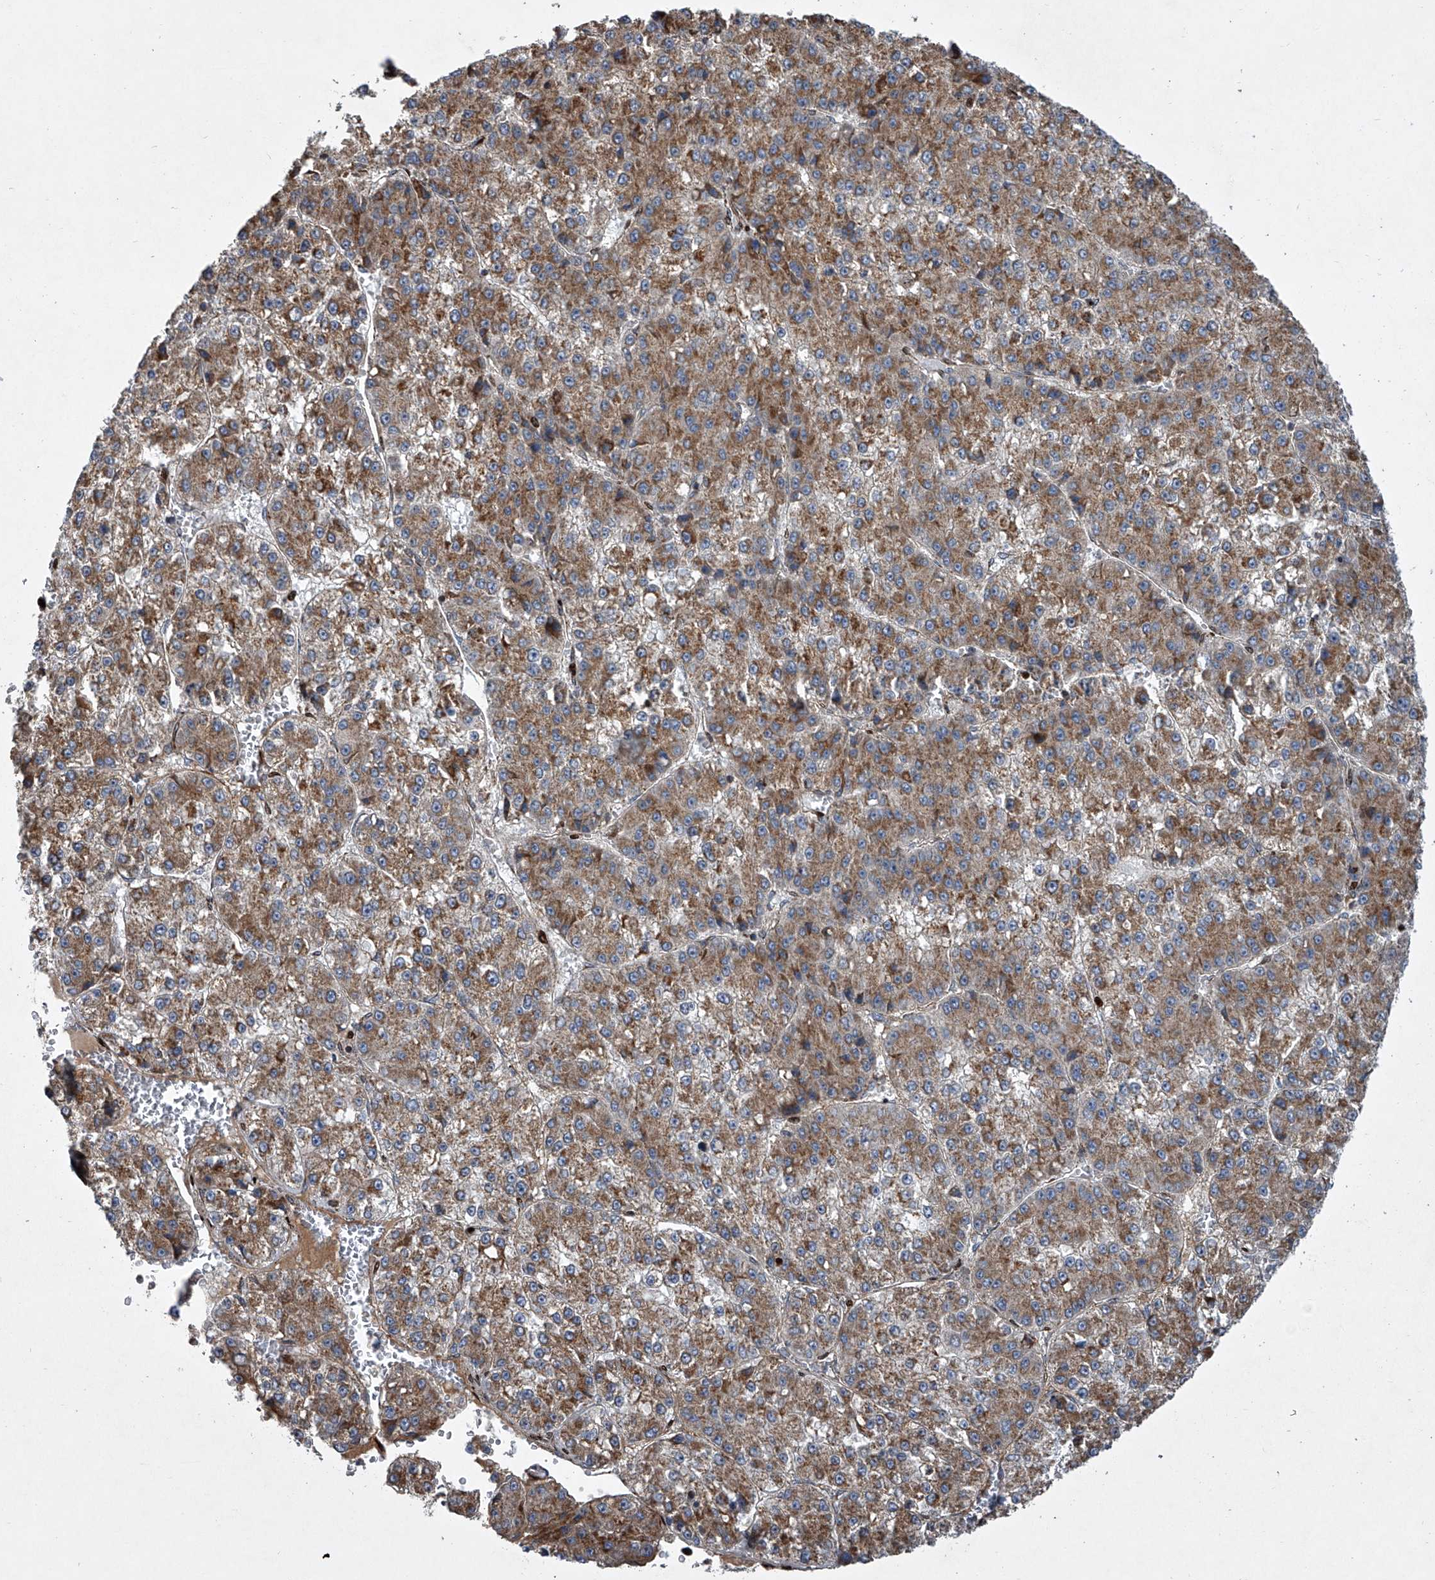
{"staining": {"intensity": "moderate", "quantity": ">75%", "location": "cytoplasmic/membranous"}, "tissue": "liver cancer", "cell_type": "Tumor cells", "image_type": "cancer", "snomed": [{"axis": "morphology", "description": "Carcinoma, Hepatocellular, NOS"}, {"axis": "topography", "description": "Liver"}], "caption": "Protein expression analysis of liver hepatocellular carcinoma demonstrates moderate cytoplasmic/membranous staining in about >75% of tumor cells.", "gene": "STRADA", "patient": {"sex": "female", "age": 73}}